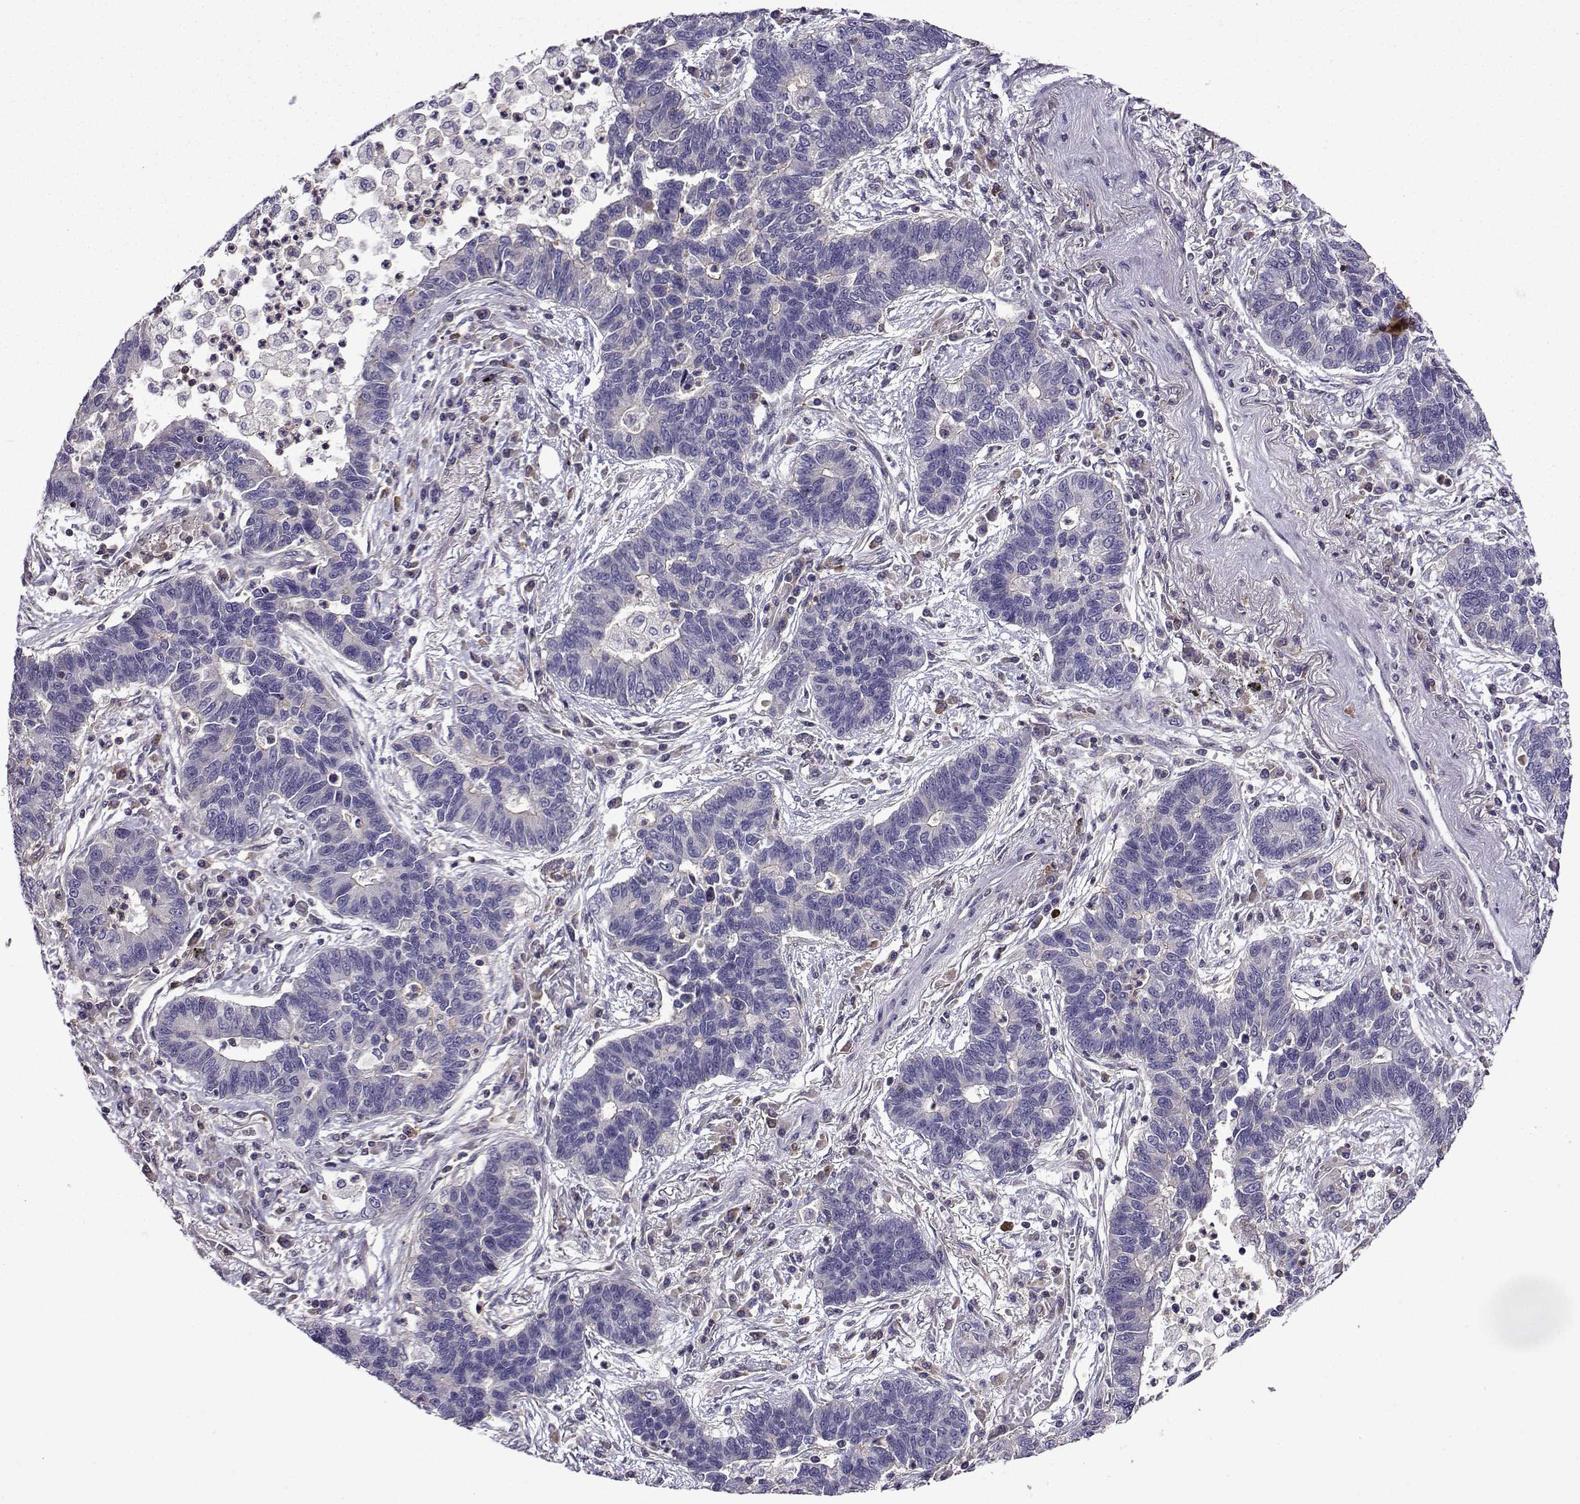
{"staining": {"intensity": "negative", "quantity": "none", "location": "none"}, "tissue": "lung cancer", "cell_type": "Tumor cells", "image_type": "cancer", "snomed": [{"axis": "morphology", "description": "Adenocarcinoma, NOS"}, {"axis": "topography", "description": "Lung"}], "caption": "Immunohistochemistry (IHC) micrograph of neoplastic tissue: human adenocarcinoma (lung) stained with DAB demonstrates no significant protein expression in tumor cells.", "gene": "ITGB8", "patient": {"sex": "female", "age": 57}}